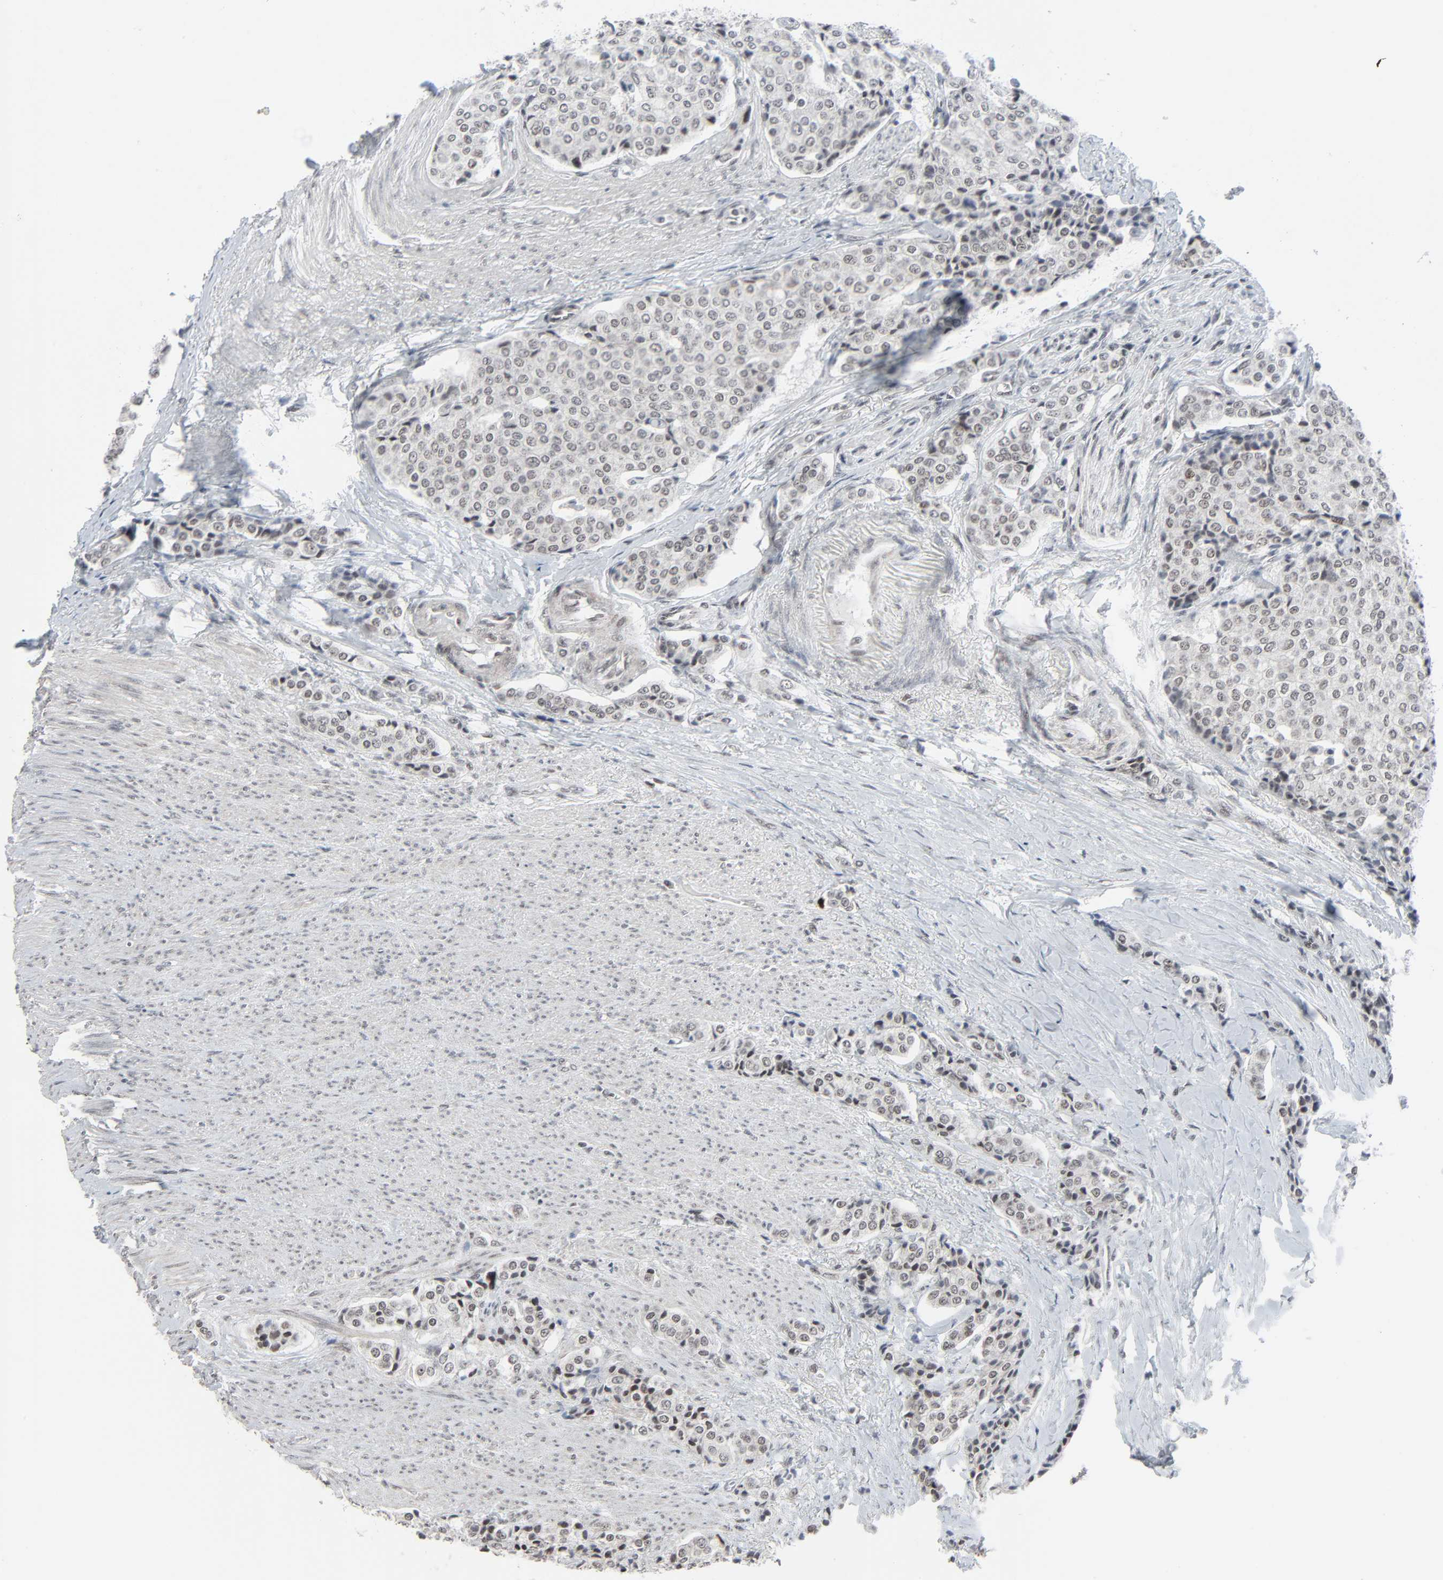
{"staining": {"intensity": "moderate", "quantity": "25%-75%", "location": "nuclear"}, "tissue": "carcinoid", "cell_type": "Tumor cells", "image_type": "cancer", "snomed": [{"axis": "morphology", "description": "Carcinoid, malignant, NOS"}, {"axis": "topography", "description": "Colon"}], "caption": "The immunohistochemical stain highlights moderate nuclear expression in tumor cells of carcinoid tissue. (DAB IHC, brown staining for protein, blue staining for nuclei).", "gene": "FBXO28", "patient": {"sex": "female", "age": 61}}